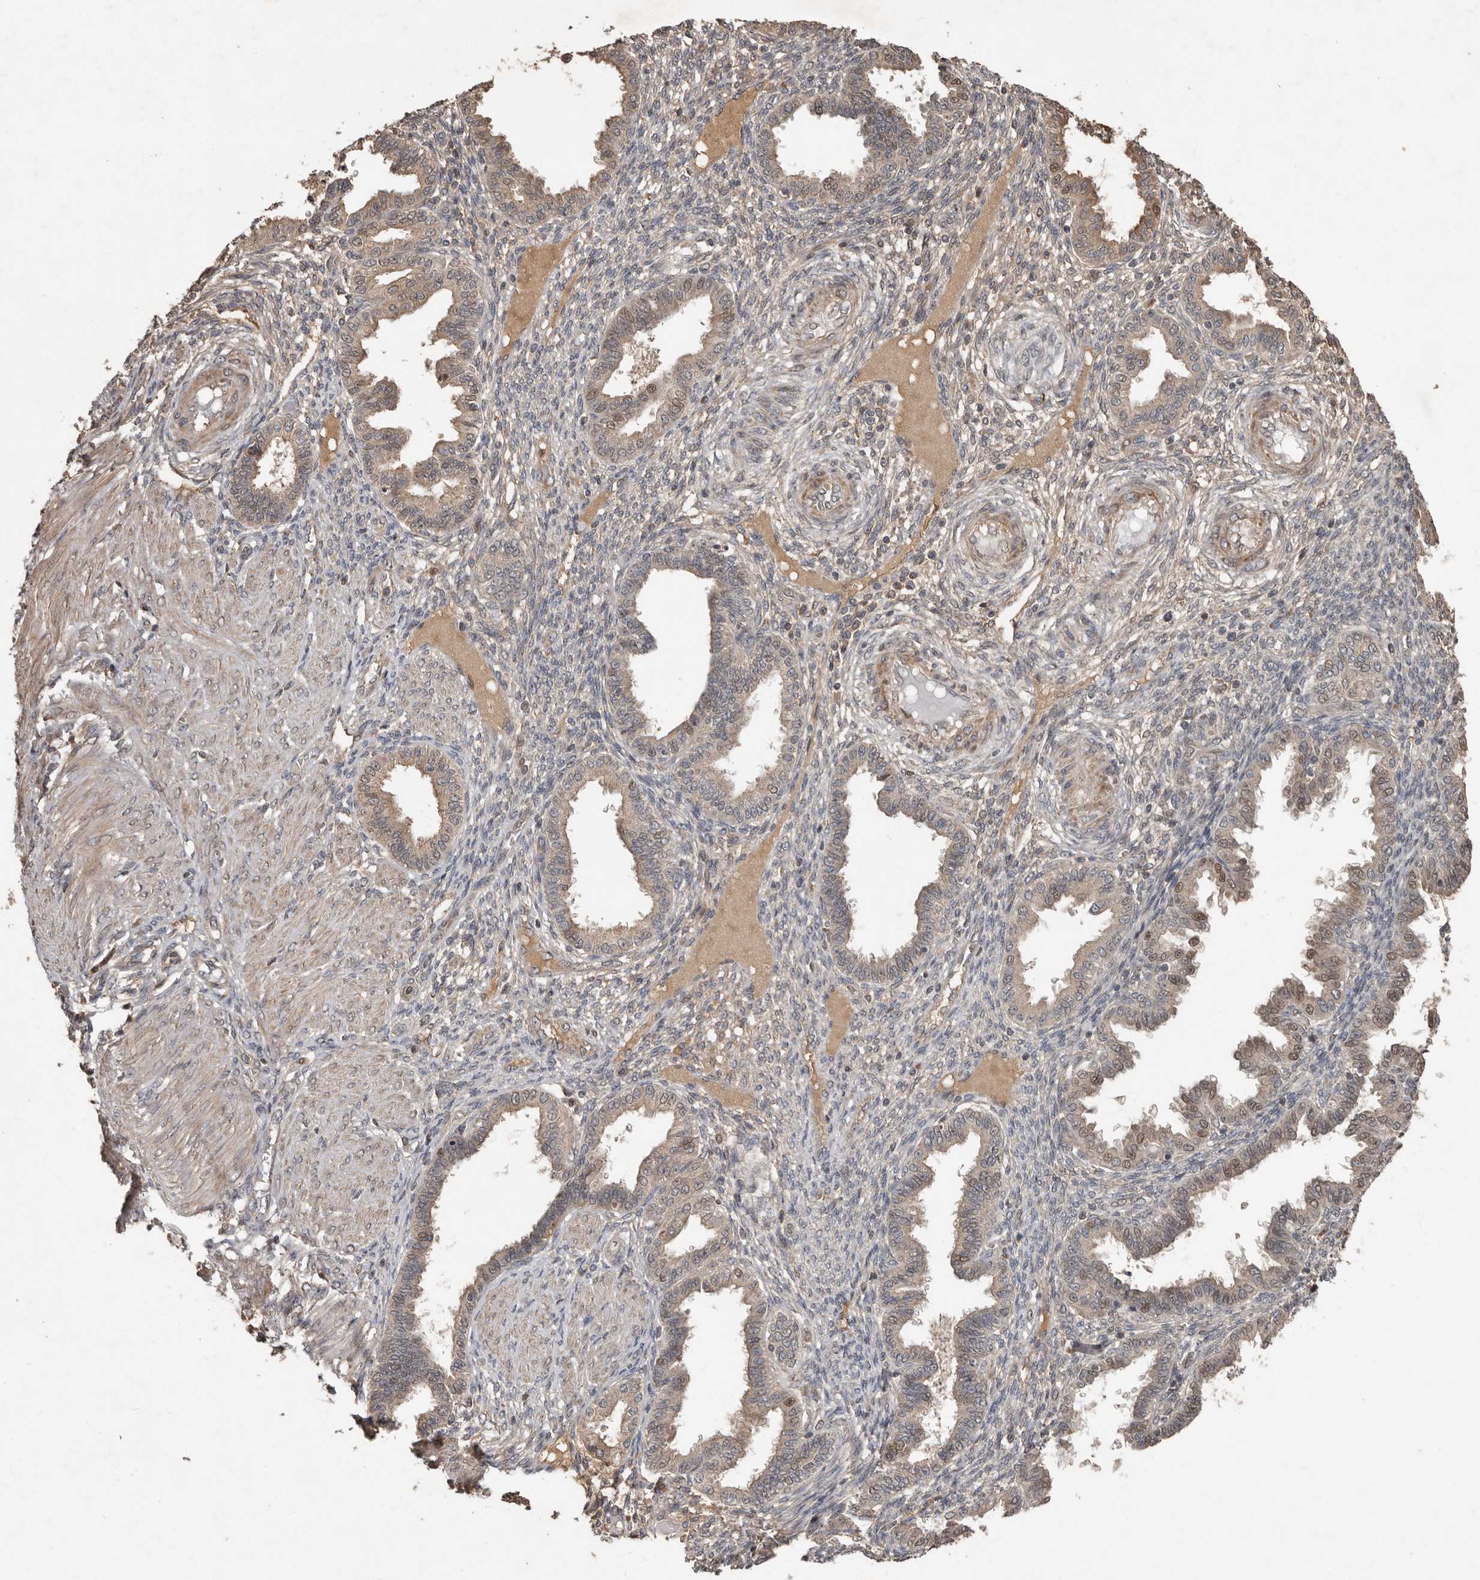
{"staining": {"intensity": "weak", "quantity": "<25%", "location": "cytoplasmic/membranous"}, "tissue": "endometrium", "cell_type": "Cells in endometrial stroma", "image_type": "normal", "snomed": [{"axis": "morphology", "description": "Normal tissue, NOS"}, {"axis": "topography", "description": "Endometrium"}], "caption": "The micrograph exhibits no staining of cells in endometrial stroma in normal endometrium. The staining is performed using DAB (3,3'-diaminobenzidine) brown chromogen with nuclei counter-stained in using hematoxylin.", "gene": "KIF26B", "patient": {"sex": "female", "age": 33}}